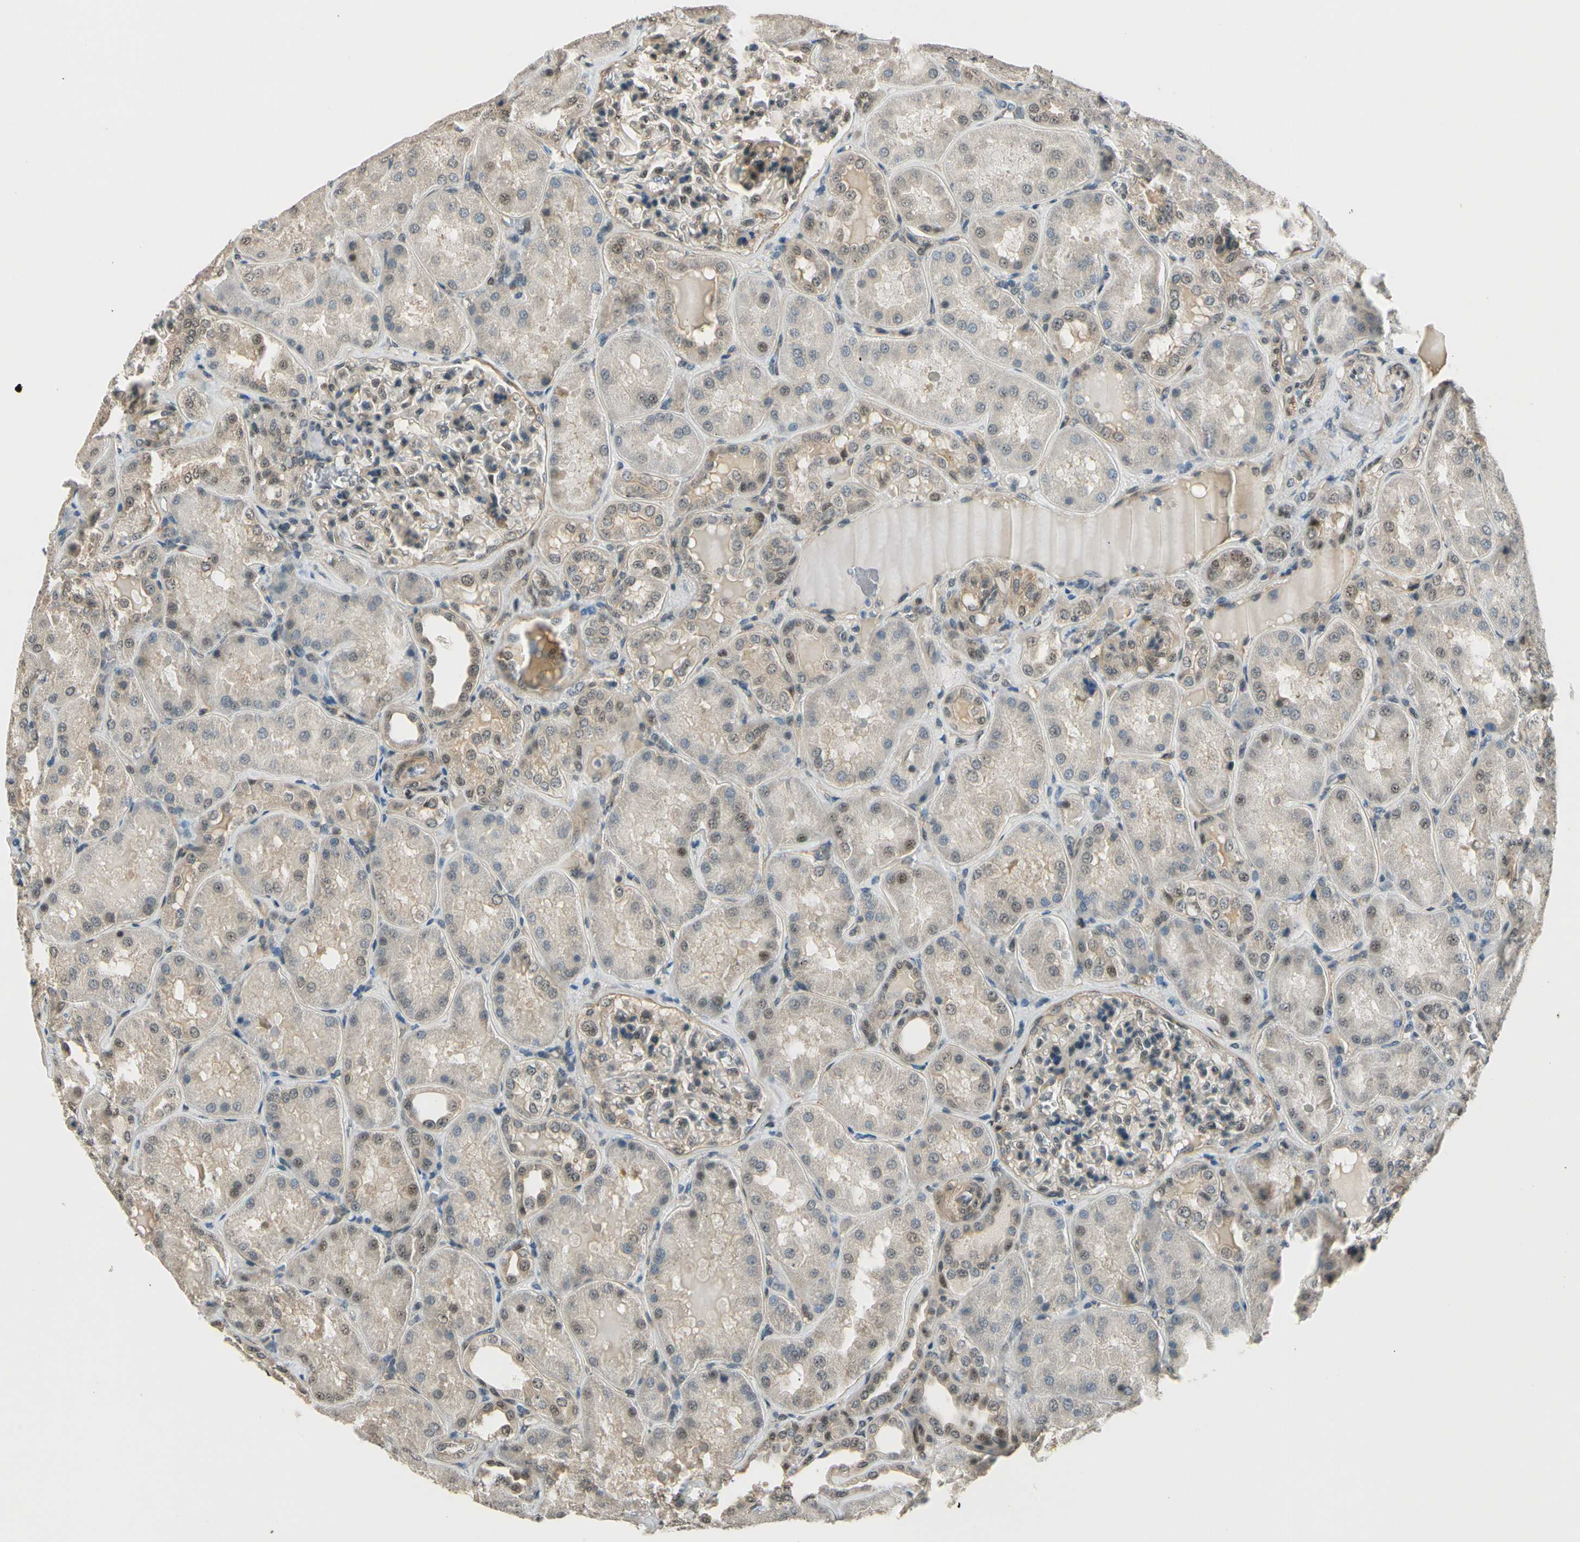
{"staining": {"intensity": "weak", "quantity": "25%-75%", "location": "cytoplasmic/membranous,nuclear"}, "tissue": "kidney", "cell_type": "Cells in glomeruli", "image_type": "normal", "snomed": [{"axis": "morphology", "description": "Normal tissue, NOS"}, {"axis": "topography", "description": "Kidney"}], "caption": "Approximately 25%-75% of cells in glomeruli in normal kidney show weak cytoplasmic/membranous,nuclear protein staining as visualized by brown immunohistochemical staining.", "gene": "MCPH1", "patient": {"sex": "female", "age": 56}}